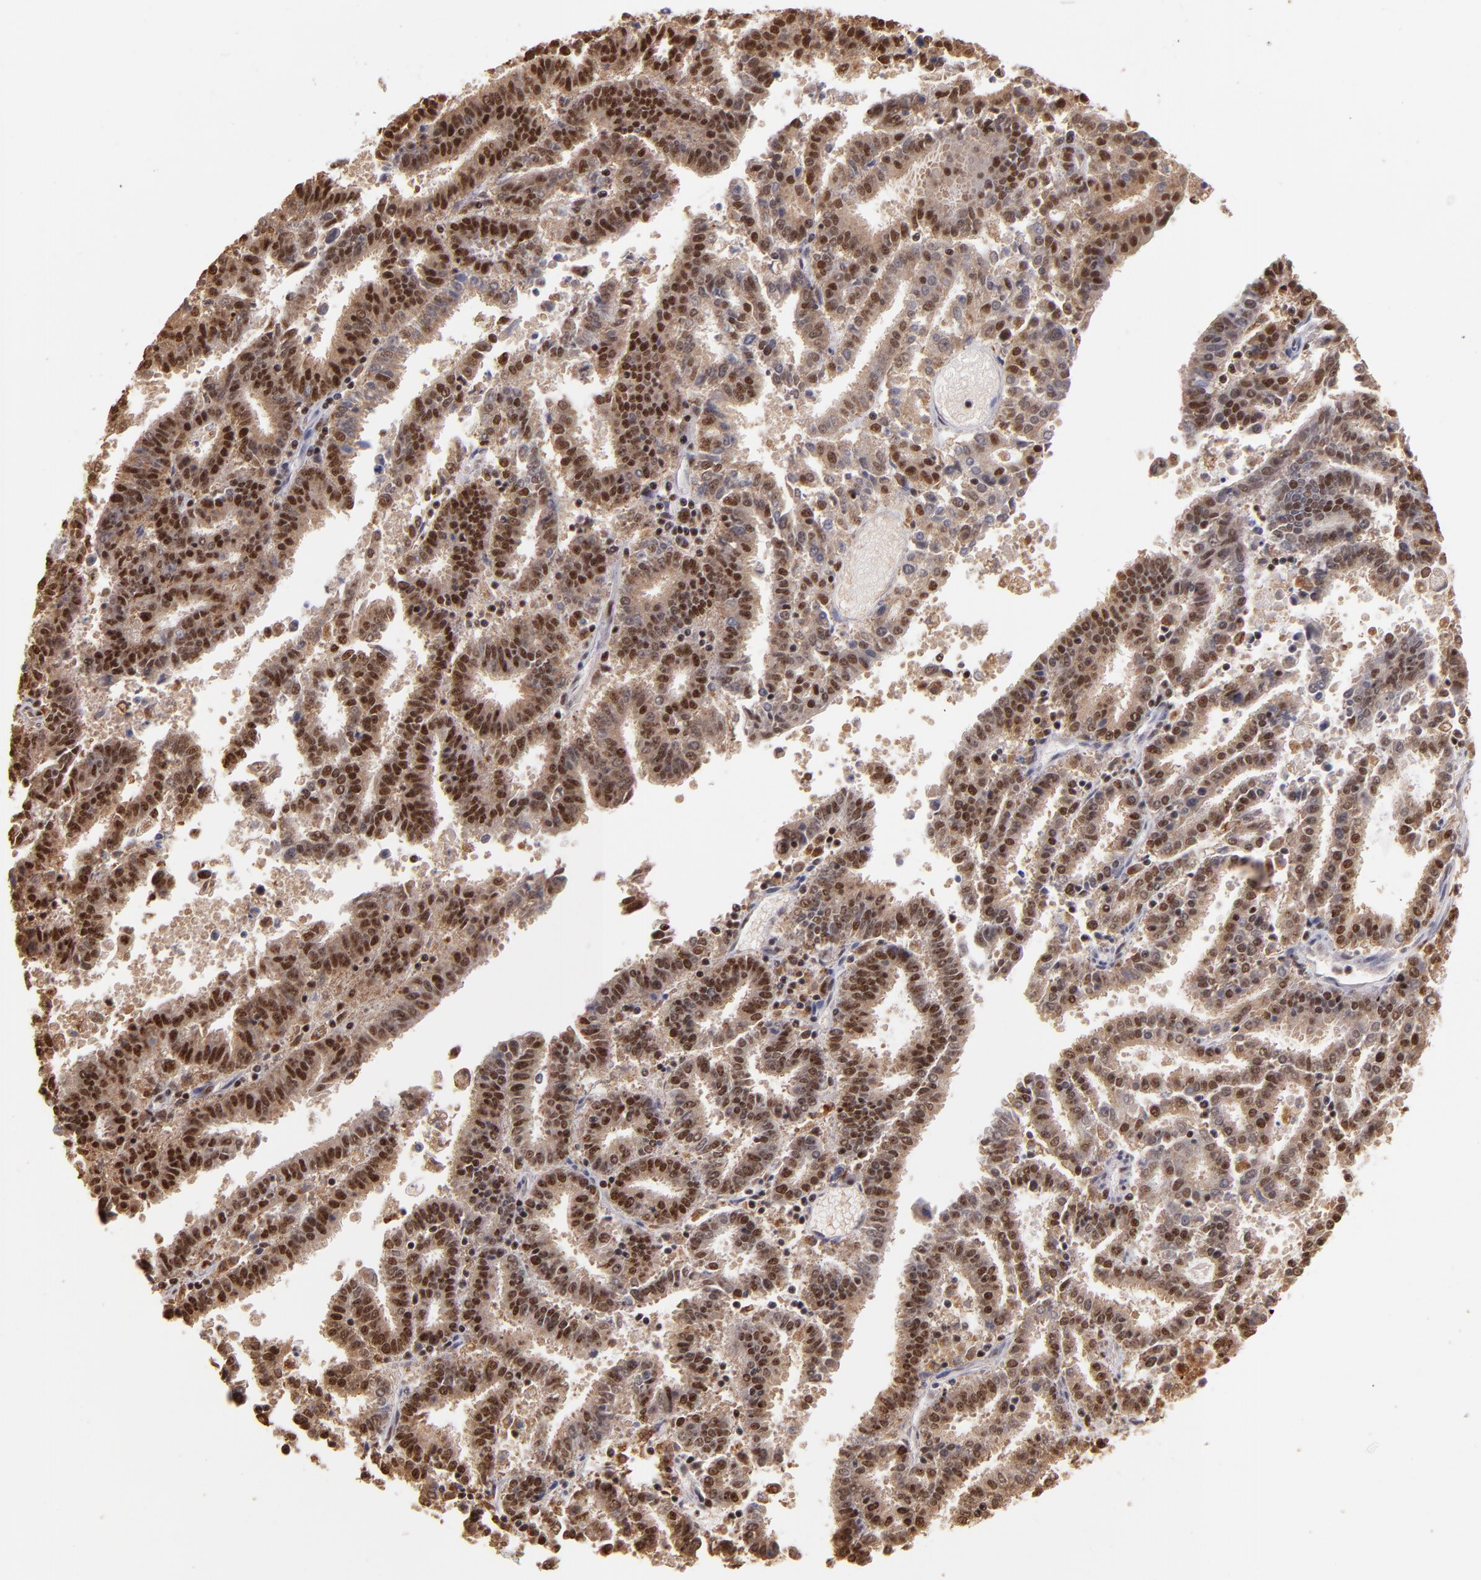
{"staining": {"intensity": "moderate", "quantity": ">75%", "location": "cytoplasmic/membranous,nuclear"}, "tissue": "endometrial cancer", "cell_type": "Tumor cells", "image_type": "cancer", "snomed": [{"axis": "morphology", "description": "Adenocarcinoma, NOS"}, {"axis": "topography", "description": "Uterus"}], "caption": "Protein analysis of adenocarcinoma (endometrial) tissue exhibits moderate cytoplasmic/membranous and nuclear positivity in approximately >75% of tumor cells. Using DAB (brown) and hematoxylin (blue) stains, captured at high magnification using brightfield microscopy.", "gene": "SP1", "patient": {"sex": "female", "age": 83}}